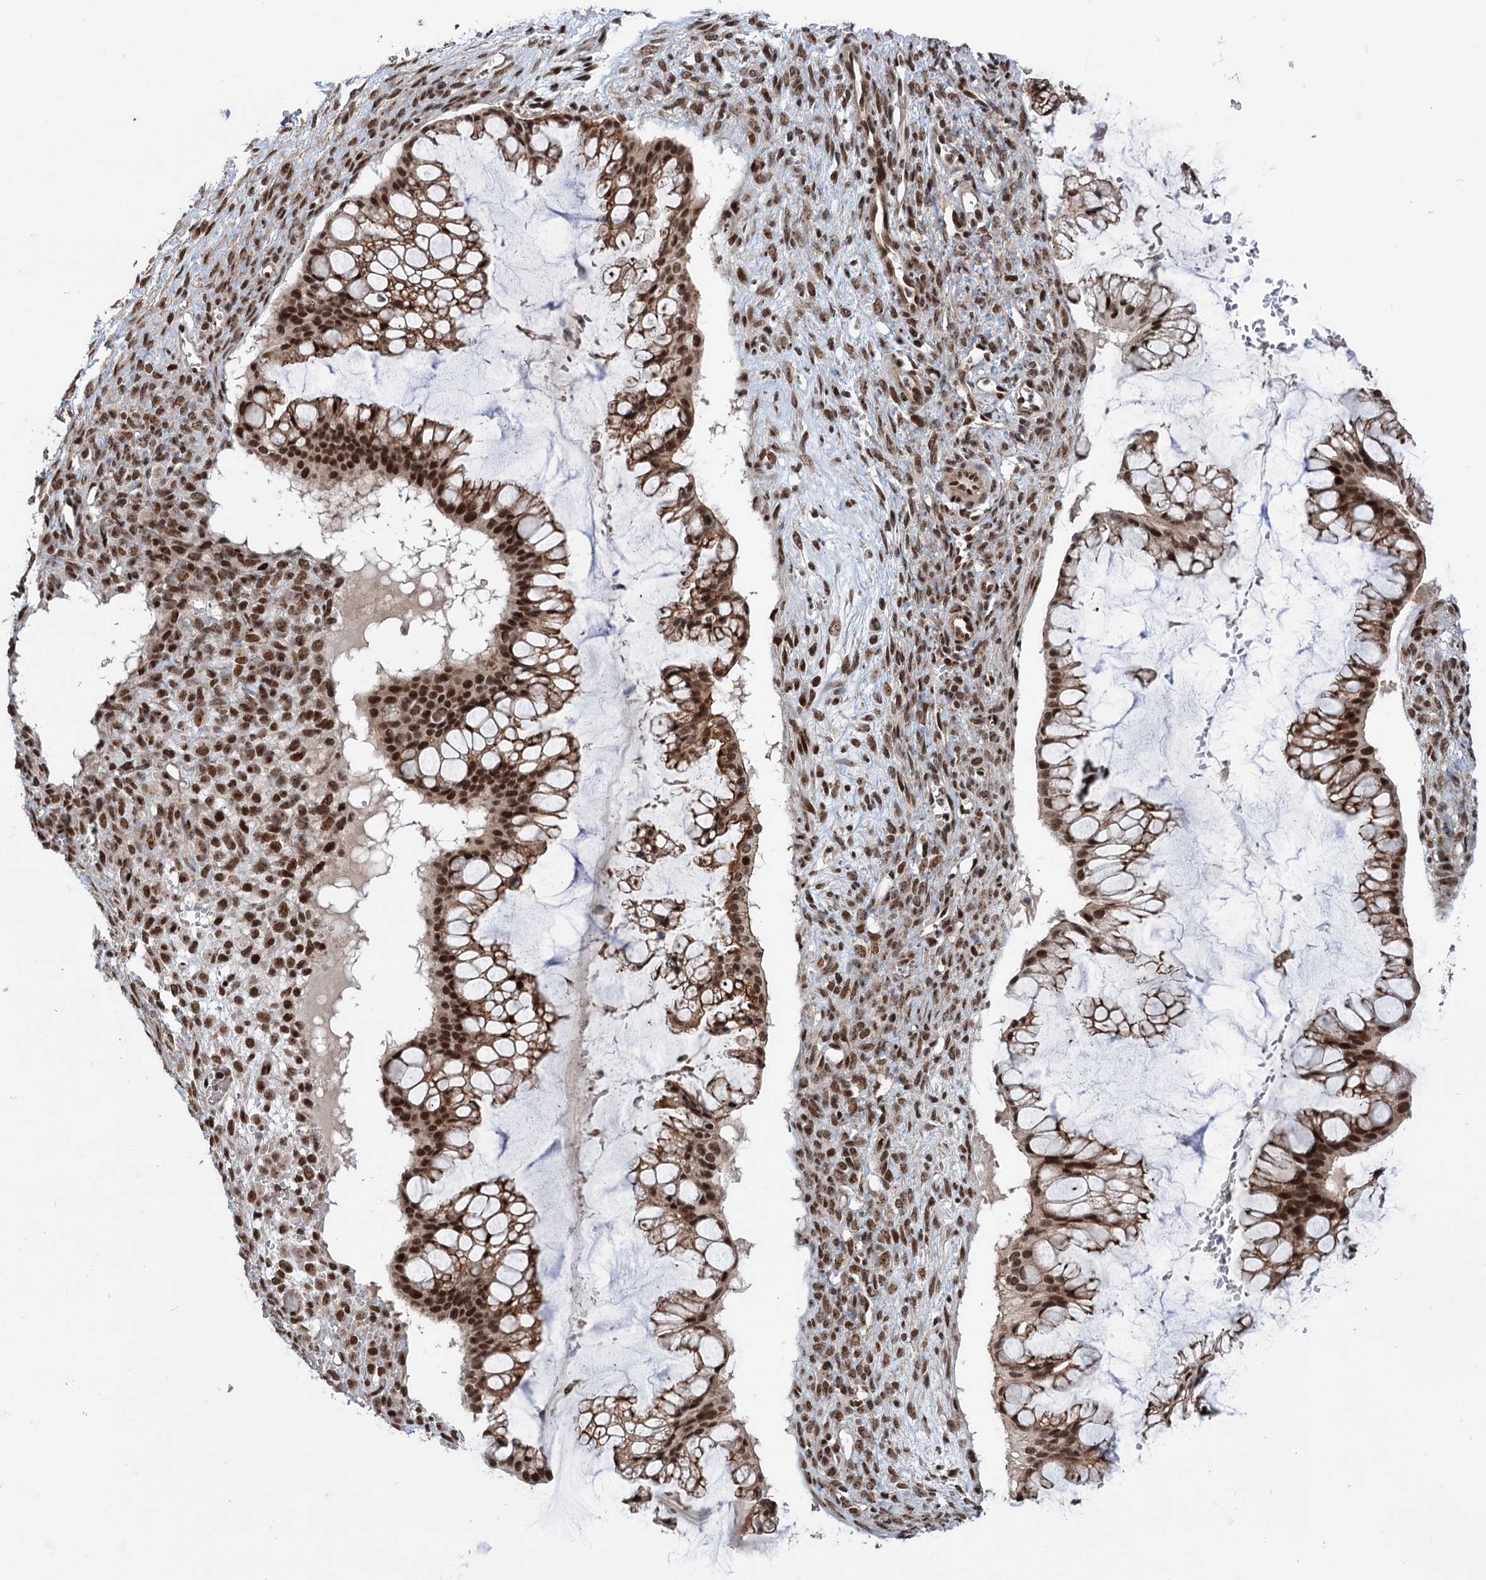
{"staining": {"intensity": "strong", "quantity": ">75%", "location": "nuclear"}, "tissue": "ovarian cancer", "cell_type": "Tumor cells", "image_type": "cancer", "snomed": [{"axis": "morphology", "description": "Cystadenocarcinoma, mucinous, NOS"}, {"axis": "topography", "description": "Ovary"}], "caption": "The photomicrograph displays staining of ovarian cancer (mucinous cystadenocarcinoma), revealing strong nuclear protein expression (brown color) within tumor cells.", "gene": "MAML1", "patient": {"sex": "female", "age": 73}}